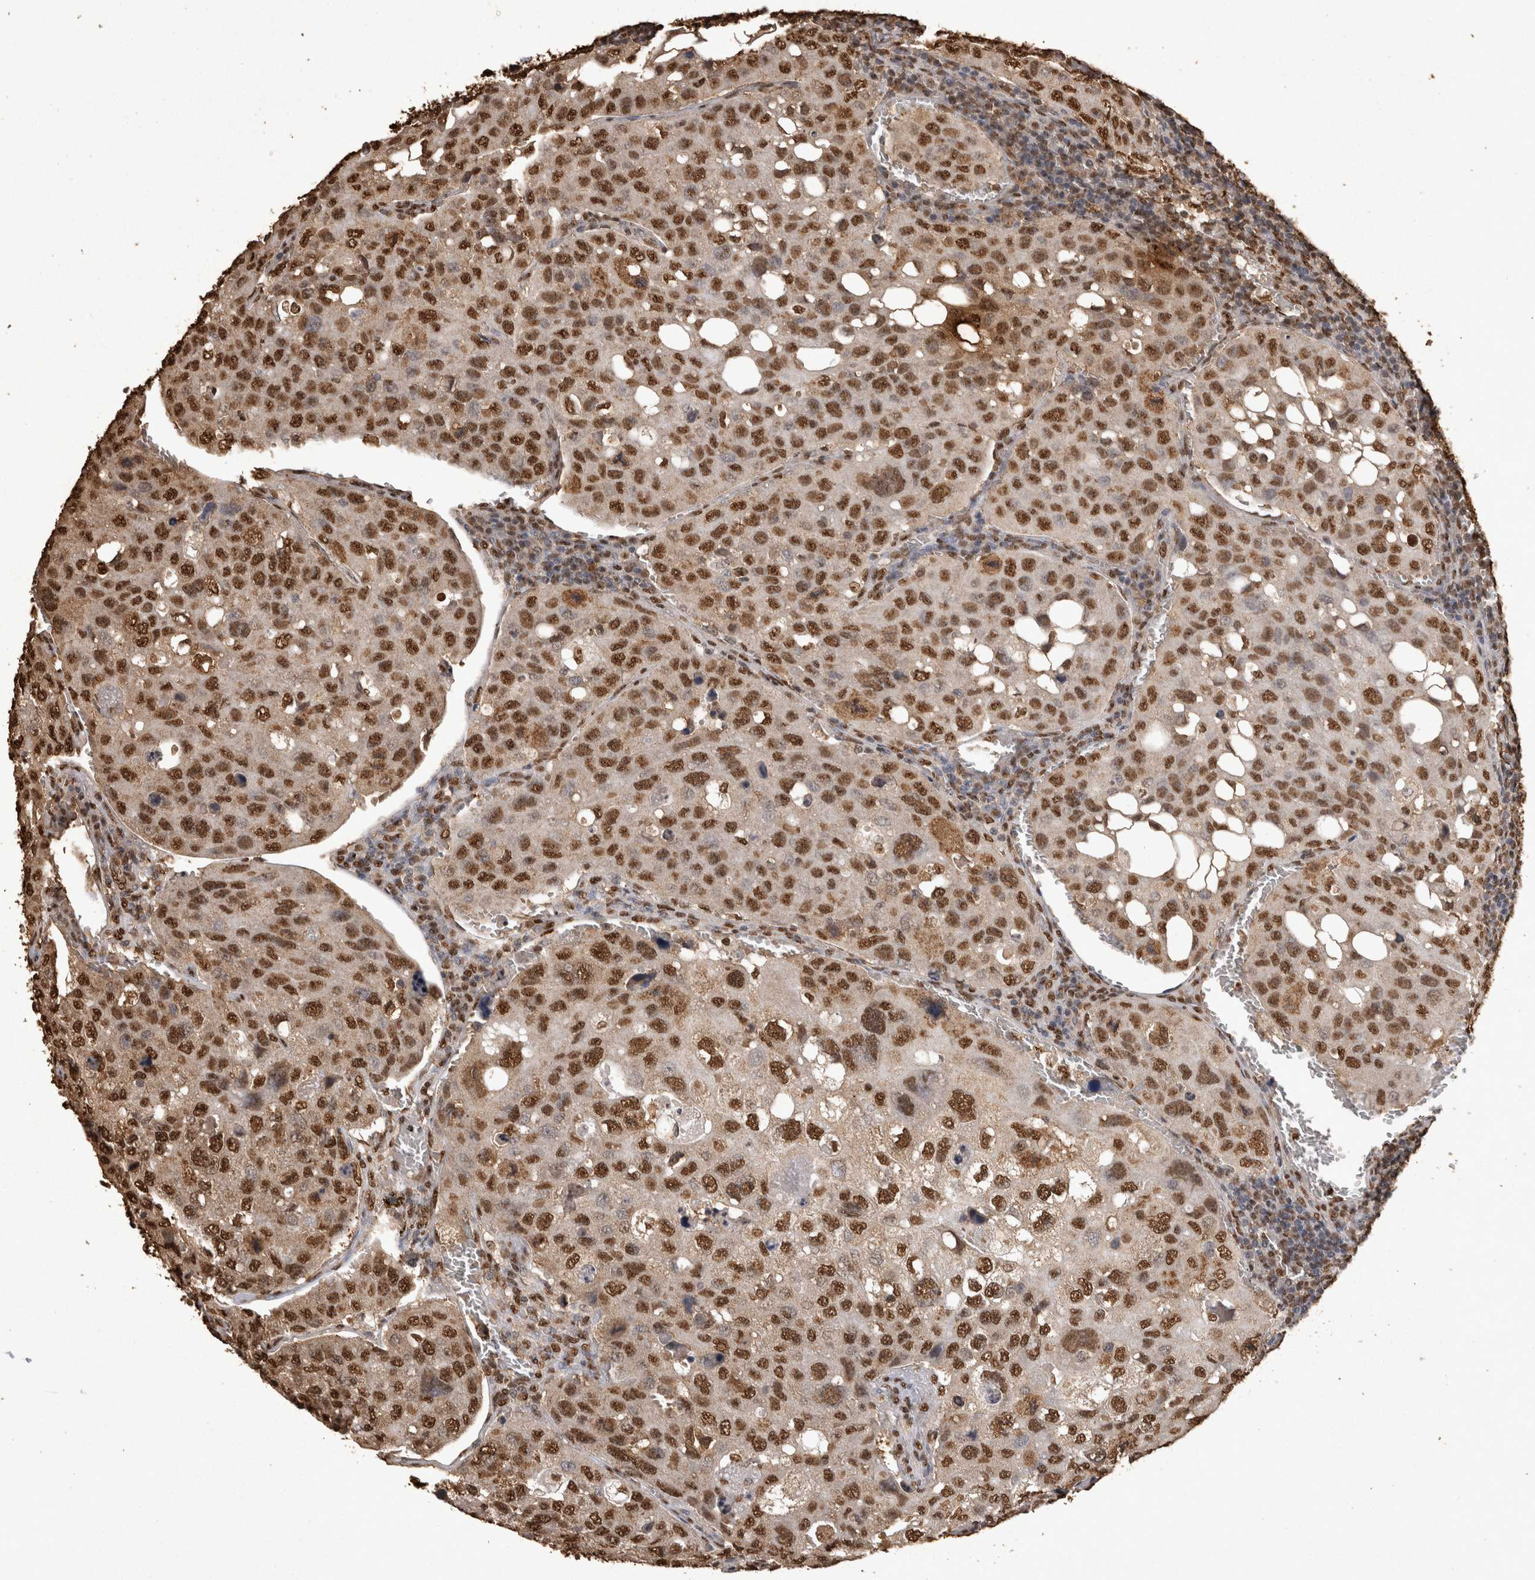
{"staining": {"intensity": "strong", "quantity": ">75%", "location": "nuclear"}, "tissue": "urothelial cancer", "cell_type": "Tumor cells", "image_type": "cancer", "snomed": [{"axis": "morphology", "description": "Urothelial carcinoma, High grade"}, {"axis": "topography", "description": "Lymph node"}, {"axis": "topography", "description": "Urinary bladder"}], "caption": "Protein analysis of high-grade urothelial carcinoma tissue exhibits strong nuclear staining in approximately >75% of tumor cells. Using DAB (brown) and hematoxylin (blue) stains, captured at high magnification using brightfield microscopy.", "gene": "OAS2", "patient": {"sex": "male", "age": 51}}